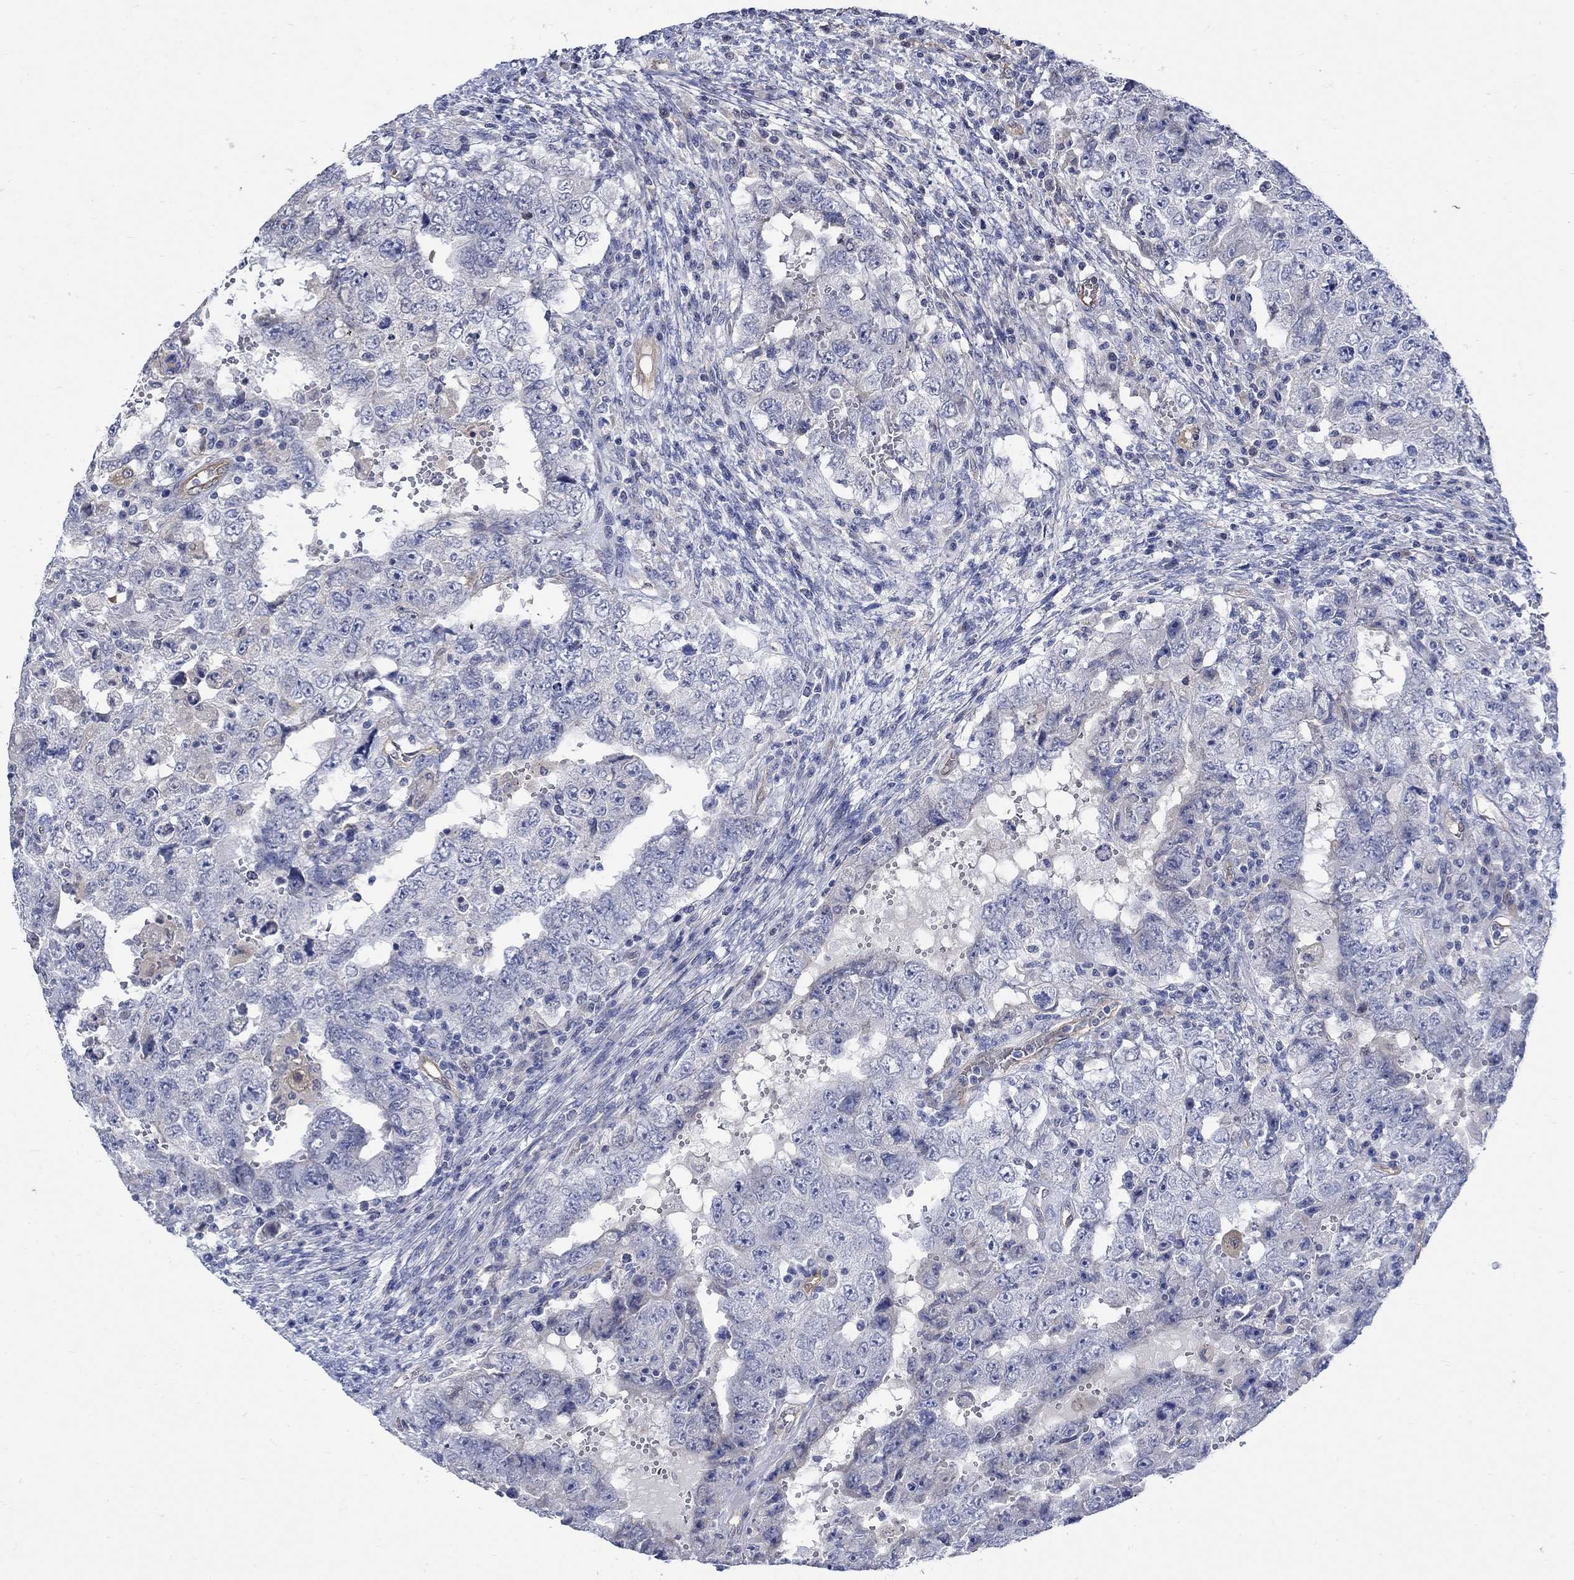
{"staining": {"intensity": "negative", "quantity": "none", "location": "none"}, "tissue": "testis cancer", "cell_type": "Tumor cells", "image_type": "cancer", "snomed": [{"axis": "morphology", "description": "Carcinoma, Embryonal, NOS"}, {"axis": "topography", "description": "Testis"}], "caption": "A micrograph of testis embryonal carcinoma stained for a protein reveals no brown staining in tumor cells.", "gene": "TGM2", "patient": {"sex": "male", "age": 26}}